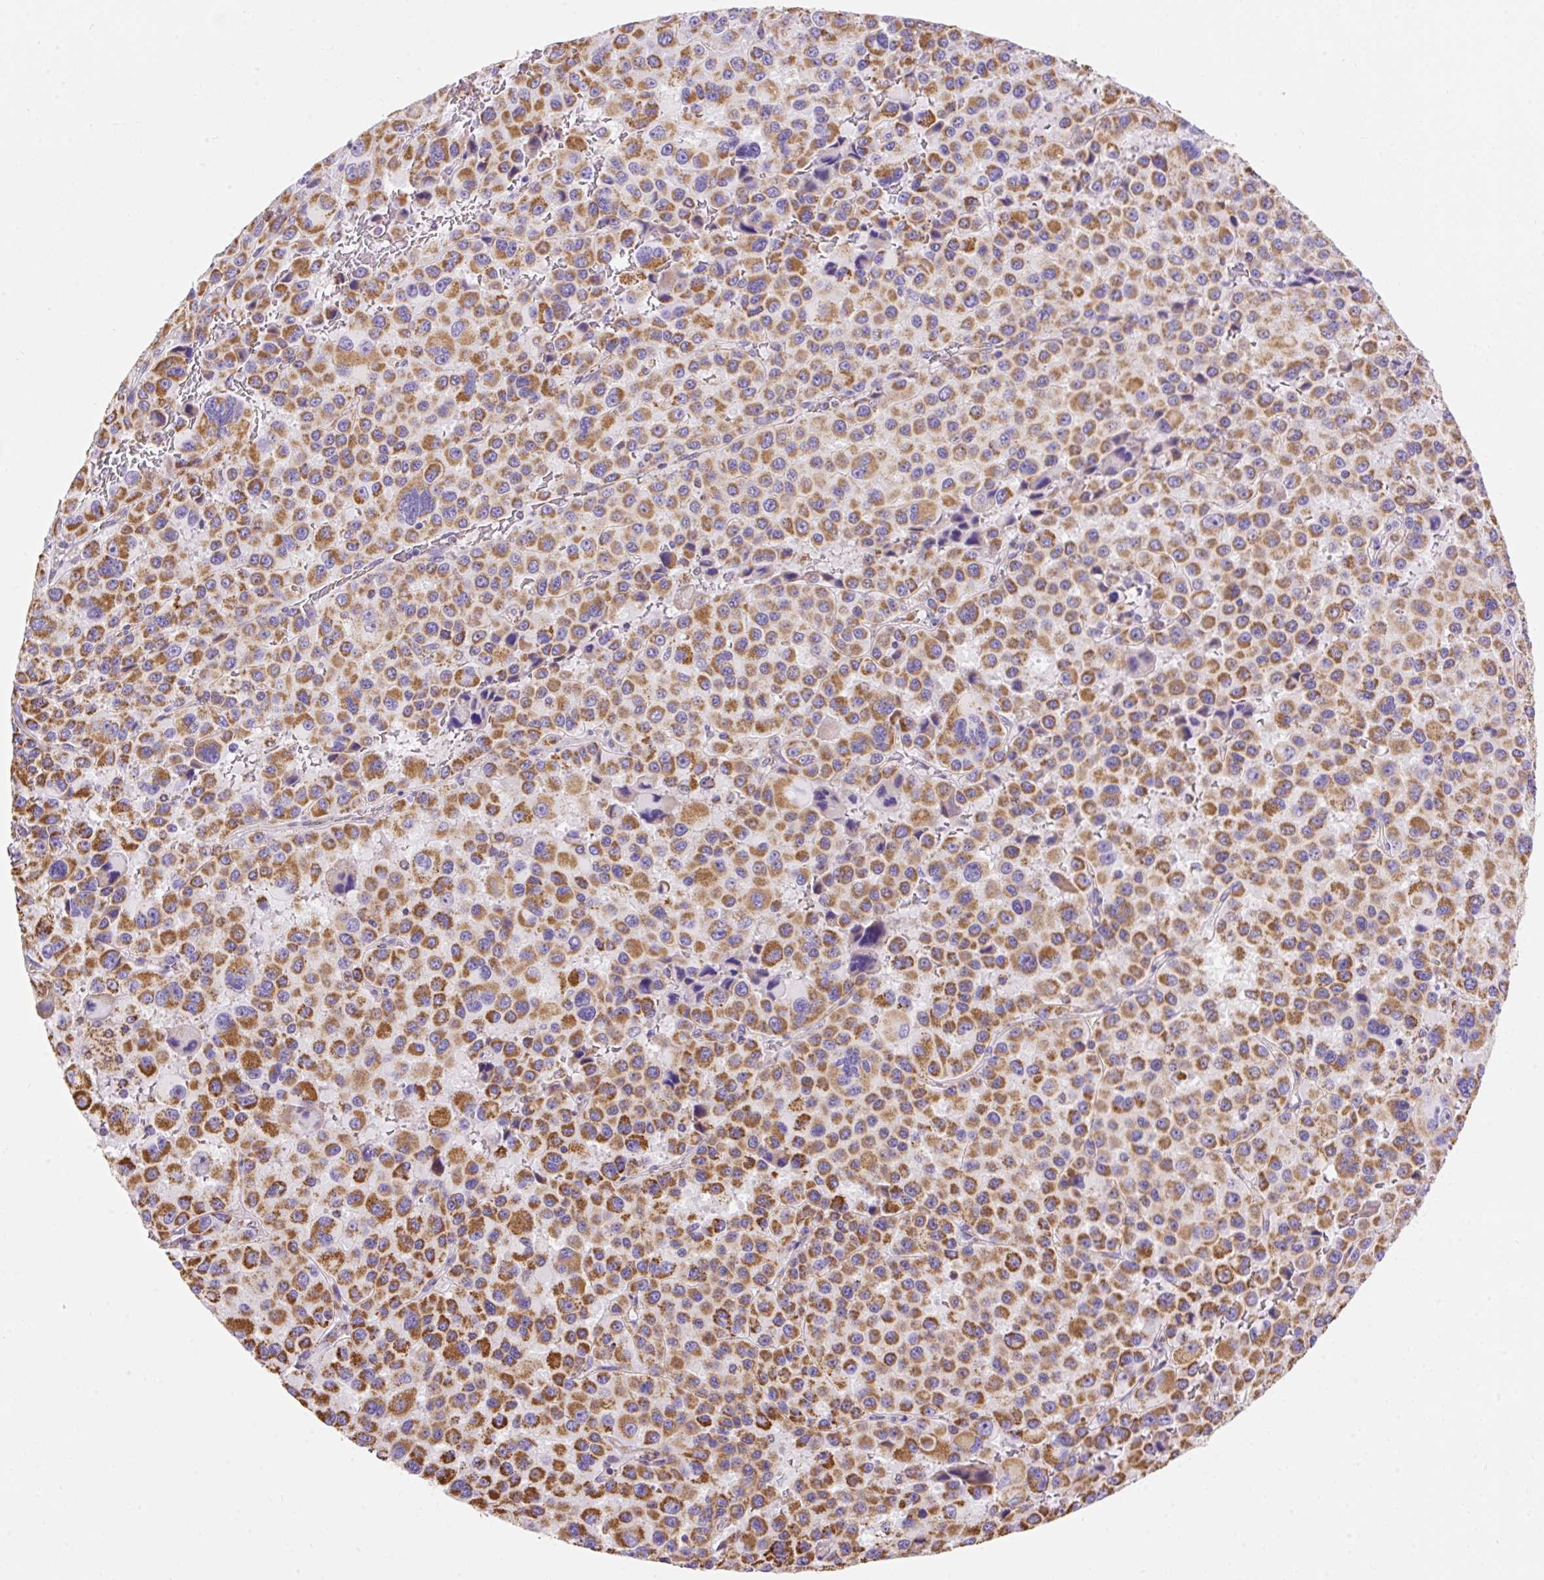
{"staining": {"intensity": "strong", "quantity": ">75%", "location": "cytoplasmic/membranous"}, "tissue": "melanoma", "cell_type": "Tumor cells", "image_type": "cancer", "snomed": [{"axis": "morphology", "description": "Malignant melanoma, Metastatic site"}, {"axis": "topography", "description": "Lymph node"}], "caption": "Immunohistochemical staining of human melanoma displays strong cytoplasmic/membranous protein expression in about >75% of tumor cells.", "gene": "DAAM2", "patient": {"sex": "female", "age": 65}}